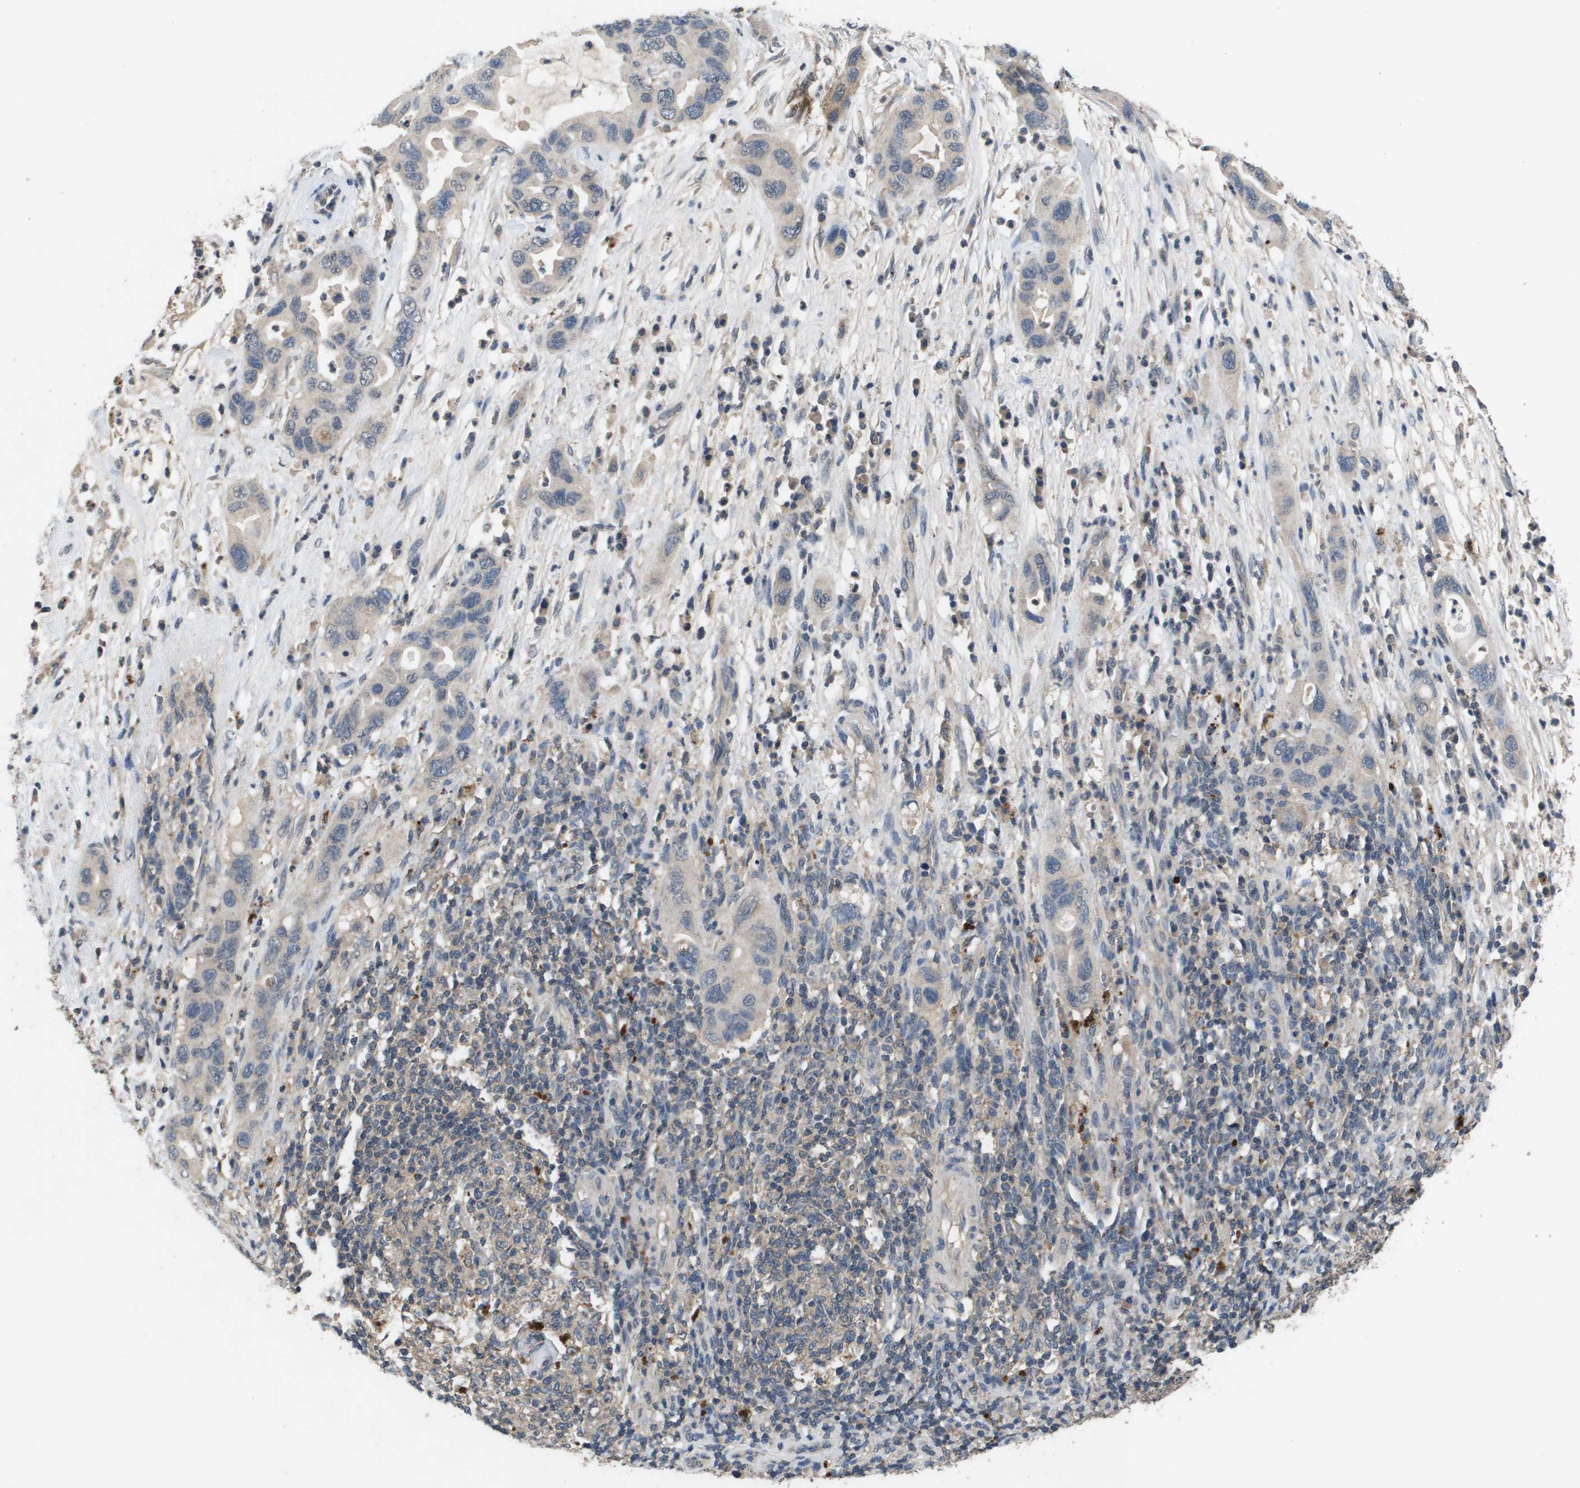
{"staining": {"intensity": "weak", "quantity": "25%-75%", "location": "cytoplasmic/membranous"}, "tissue": "pancreatic cancer", "cell_type": "Tumor cells", "image_type": "cancer", "snomed": [{"axis": "morphology", "description": "Adenocarcinoma, NOS"}, {"axis": "topography", "description": "Pancreas"}], "caption": "Pancreatic cancer stained for a protein shows weak cytoplasmic/membranous positivity in tumor cells.", "gene": "PROC", "patient": {"sex": "female", "age": 71}}